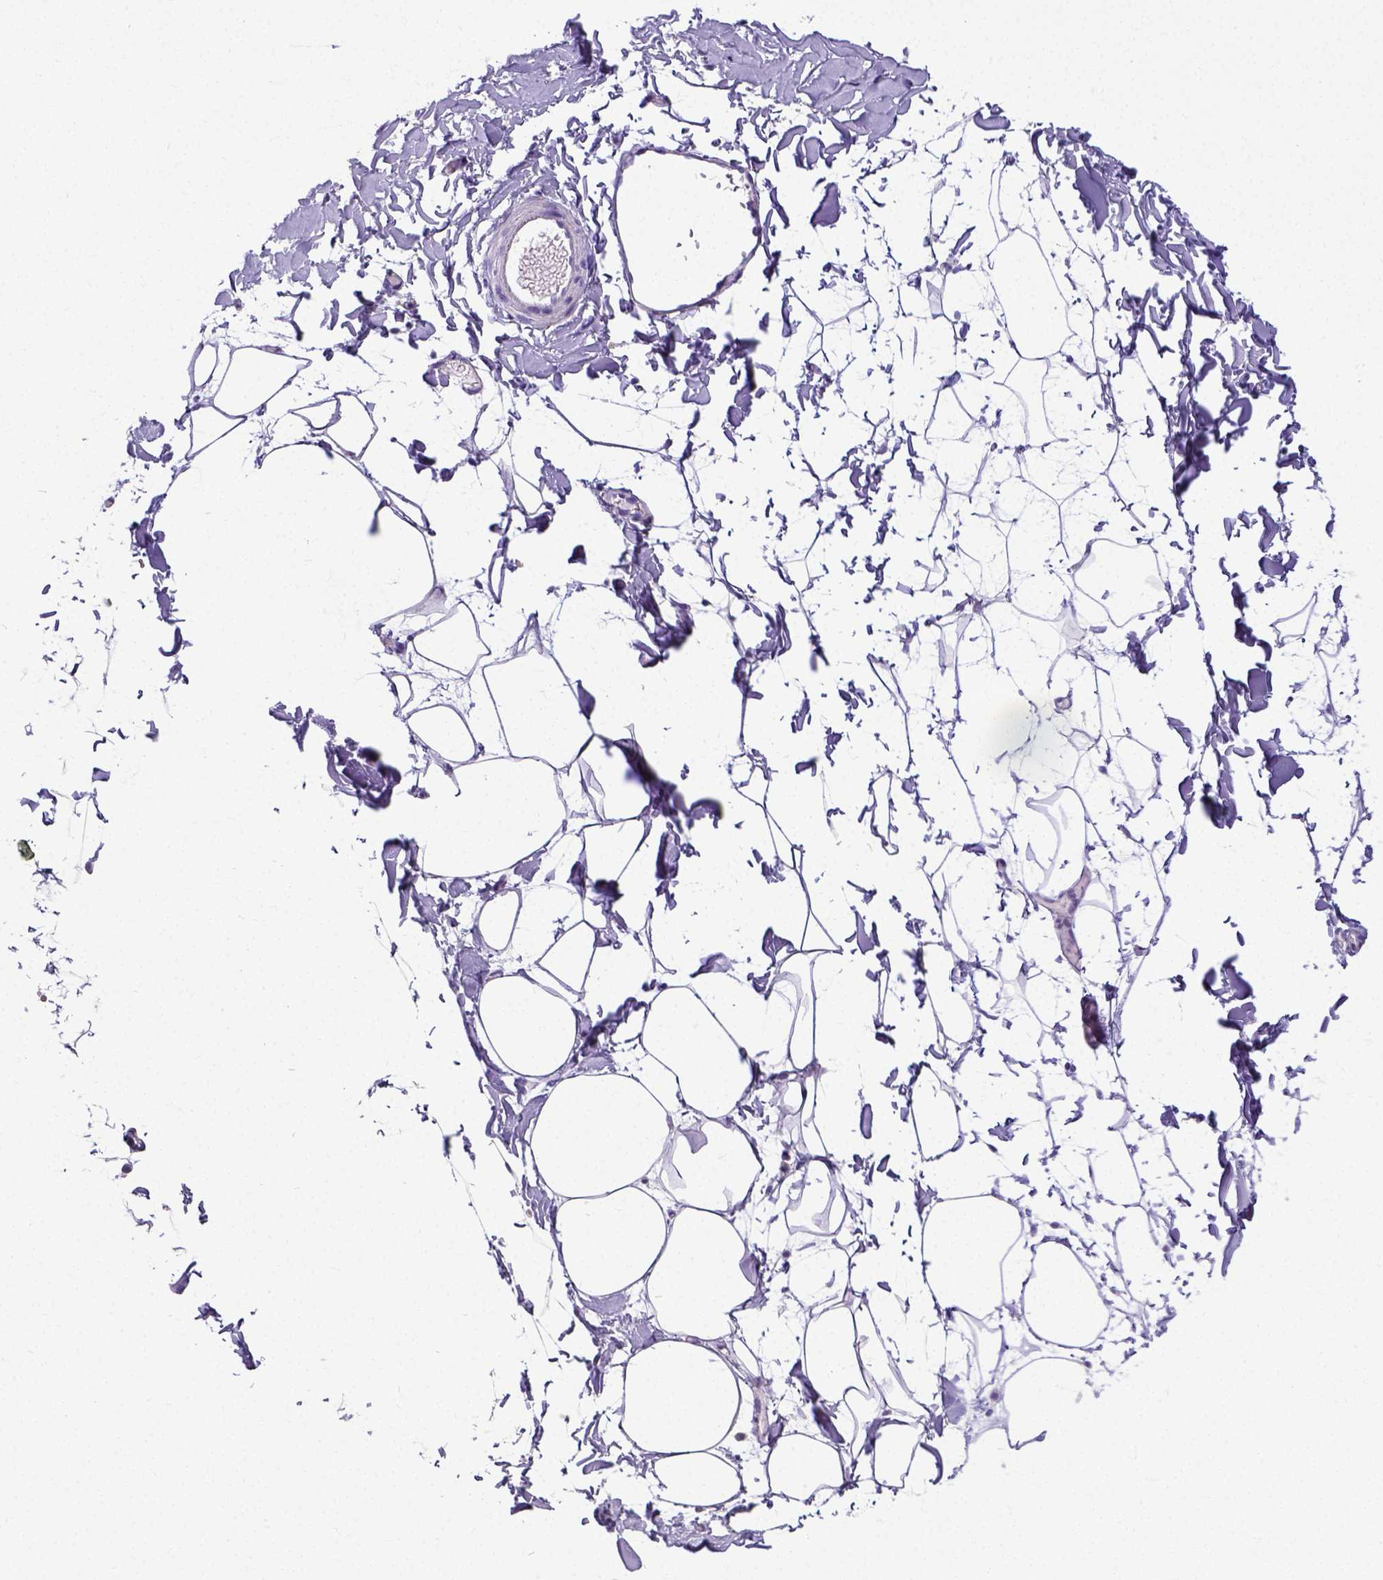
{"staining": {"intensity": "negative", "quantity": "none", "location": "none"}, "tissue": "adipose tissue", "cell_type": "Adipocytes", "image_type": "normal", "snomed": [{"axis": "morphology", "description": "Normal tissue, NOS"}, {"axis": "topography", "description": "Gallbladder"}, {"axis": "topography", "description": "Peripheral nerve tissue"}], "caption": "DAB (3,3'-diaminobenzidine) immunohistochemical staining of benign adipose tissue exhibits no significant staining in adipocytes.", "gene": "SATB2", "patient": {"sex": "female", "age": 45}}